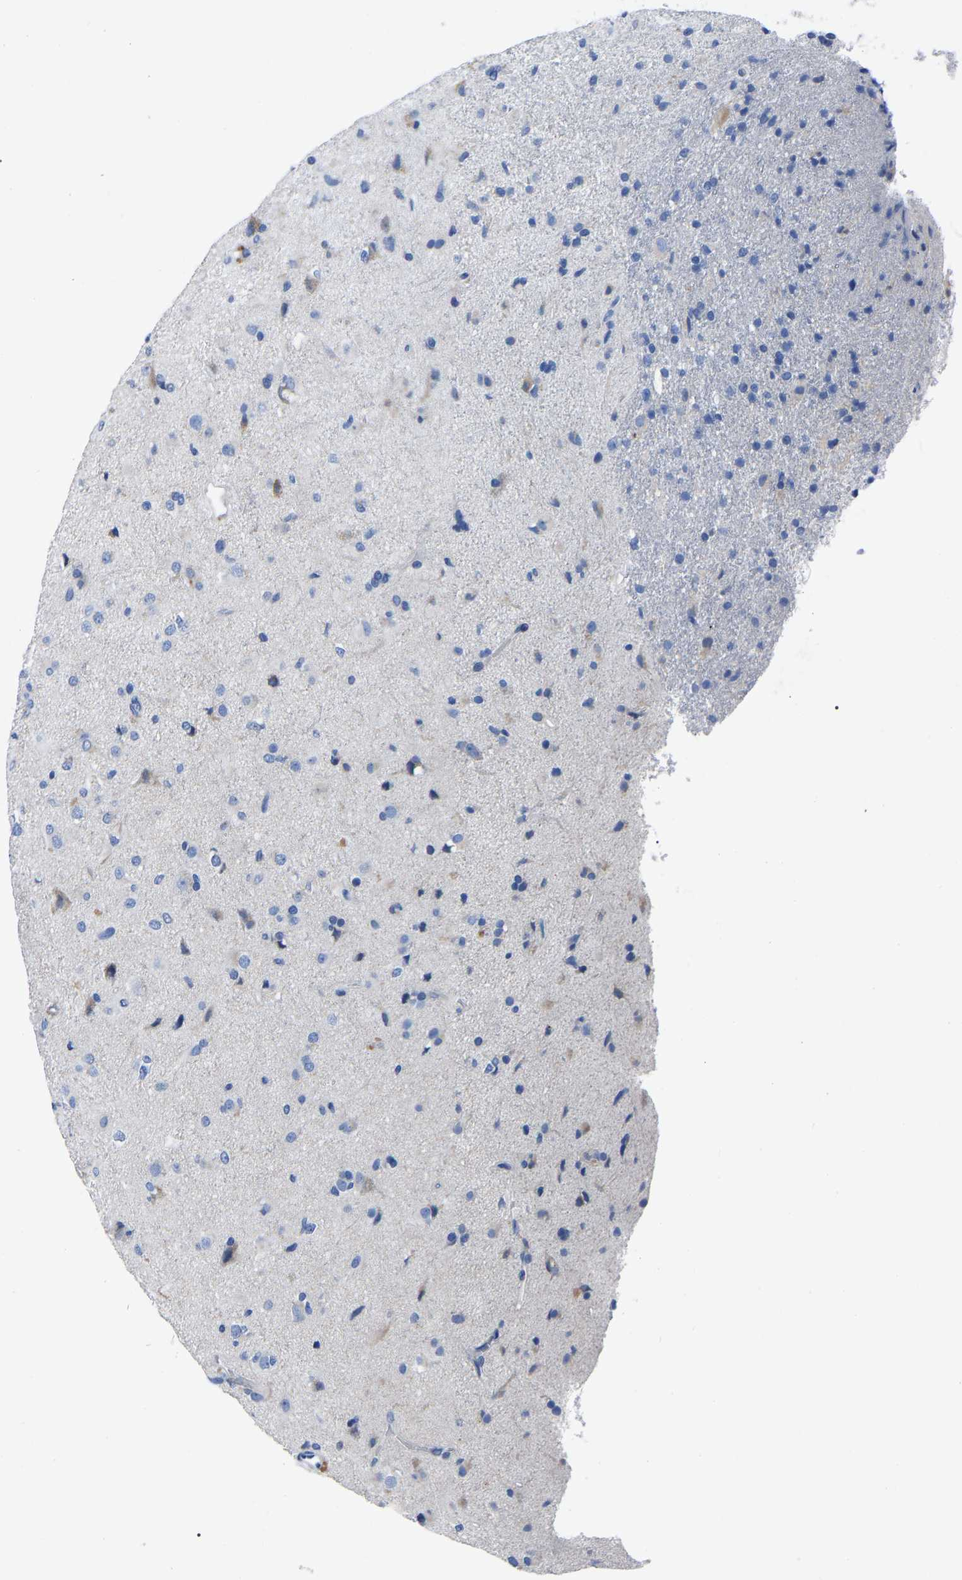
{"staining": {"intensity": "weak", "quantity": "<25%", "location": "cytoplasmic/membranous"}, "tissue": "glioma", "cell_type": "Tumor cells", "image_type": "cancer", "snomed": [{"axis": "morphology", "description": "Glioma, malignant, Low grade"}, {"axis": "topography", "description": "Brain"}], "caption": "An immunohistochemistry image of low-grade glioma (malignant) is shown. There is no staining in tumor cells of low-grade glioma (malignant). The staining is performed using DAB brown chromogen with nuclei counter-stained in using hematoxylin.", "gene": "MOV10L1", "patient": {"sex": "male", "age": 65}}